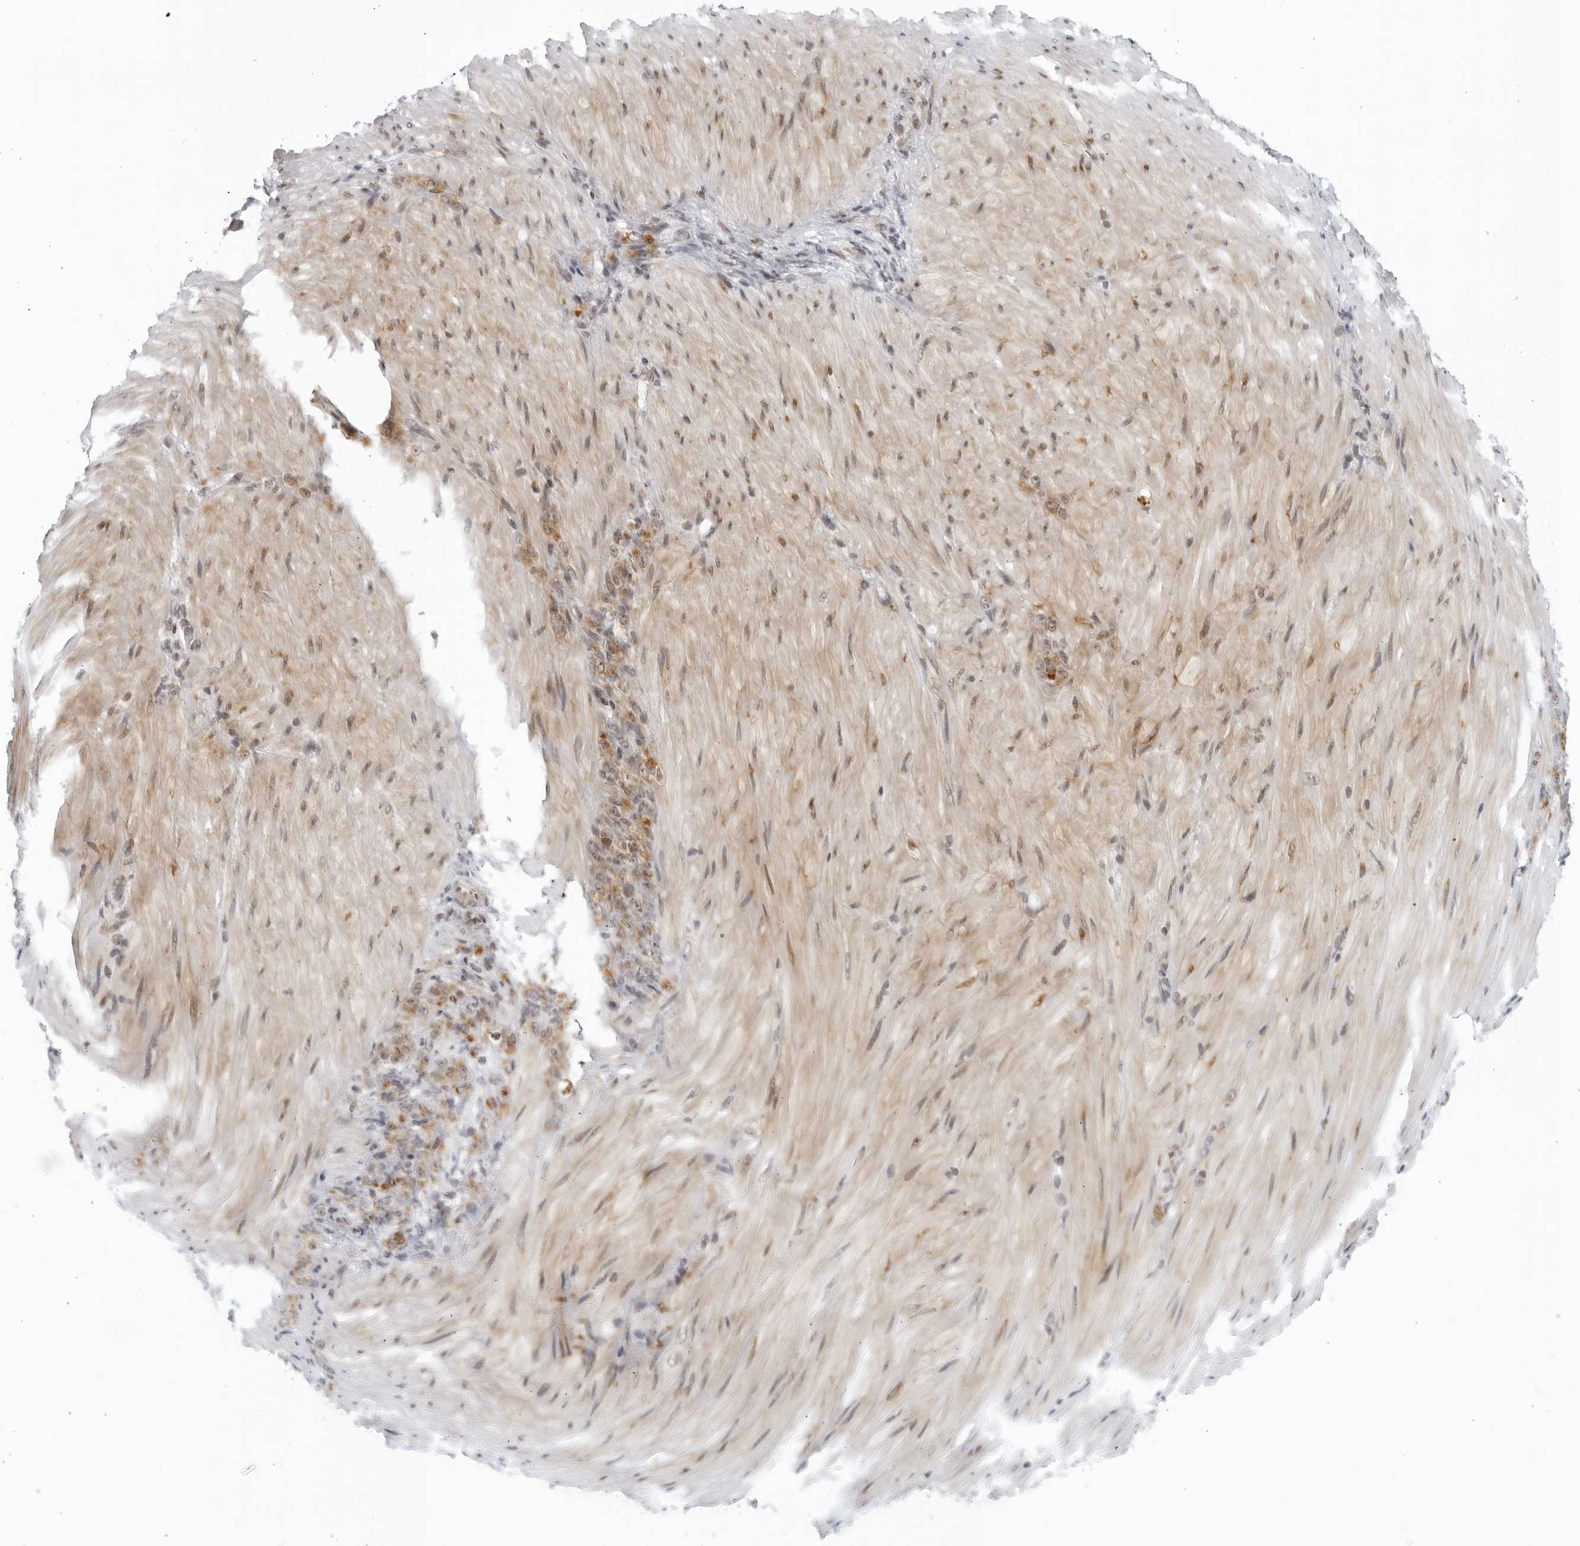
{"staining": {"intensity": "weak", "quantity": "25%-75%", "location": "cytoplasmic/membranous"}, "tissue": "stomach cancer", "cell_type": "Tumor cells", "image_type": "cancer", "snomed": [{"axis": "morphology", "description": "Normal tissue, NOS"}, {"axis": "morphology", "description": "Adenocarcinoma, NOS"}, {"axis": "topography", "description": "Stomach"}], "caption": "This photomicrograph reveals immunohistochemistry (IHC) staining of human stomach cancer (adenocarcinoma), with low weak cytoplasmic/membranous positivity in about 25%-75% of tumor cells.", "gene": "RAB11FIP3", "patient": {"sex": "male", "age": 82}}